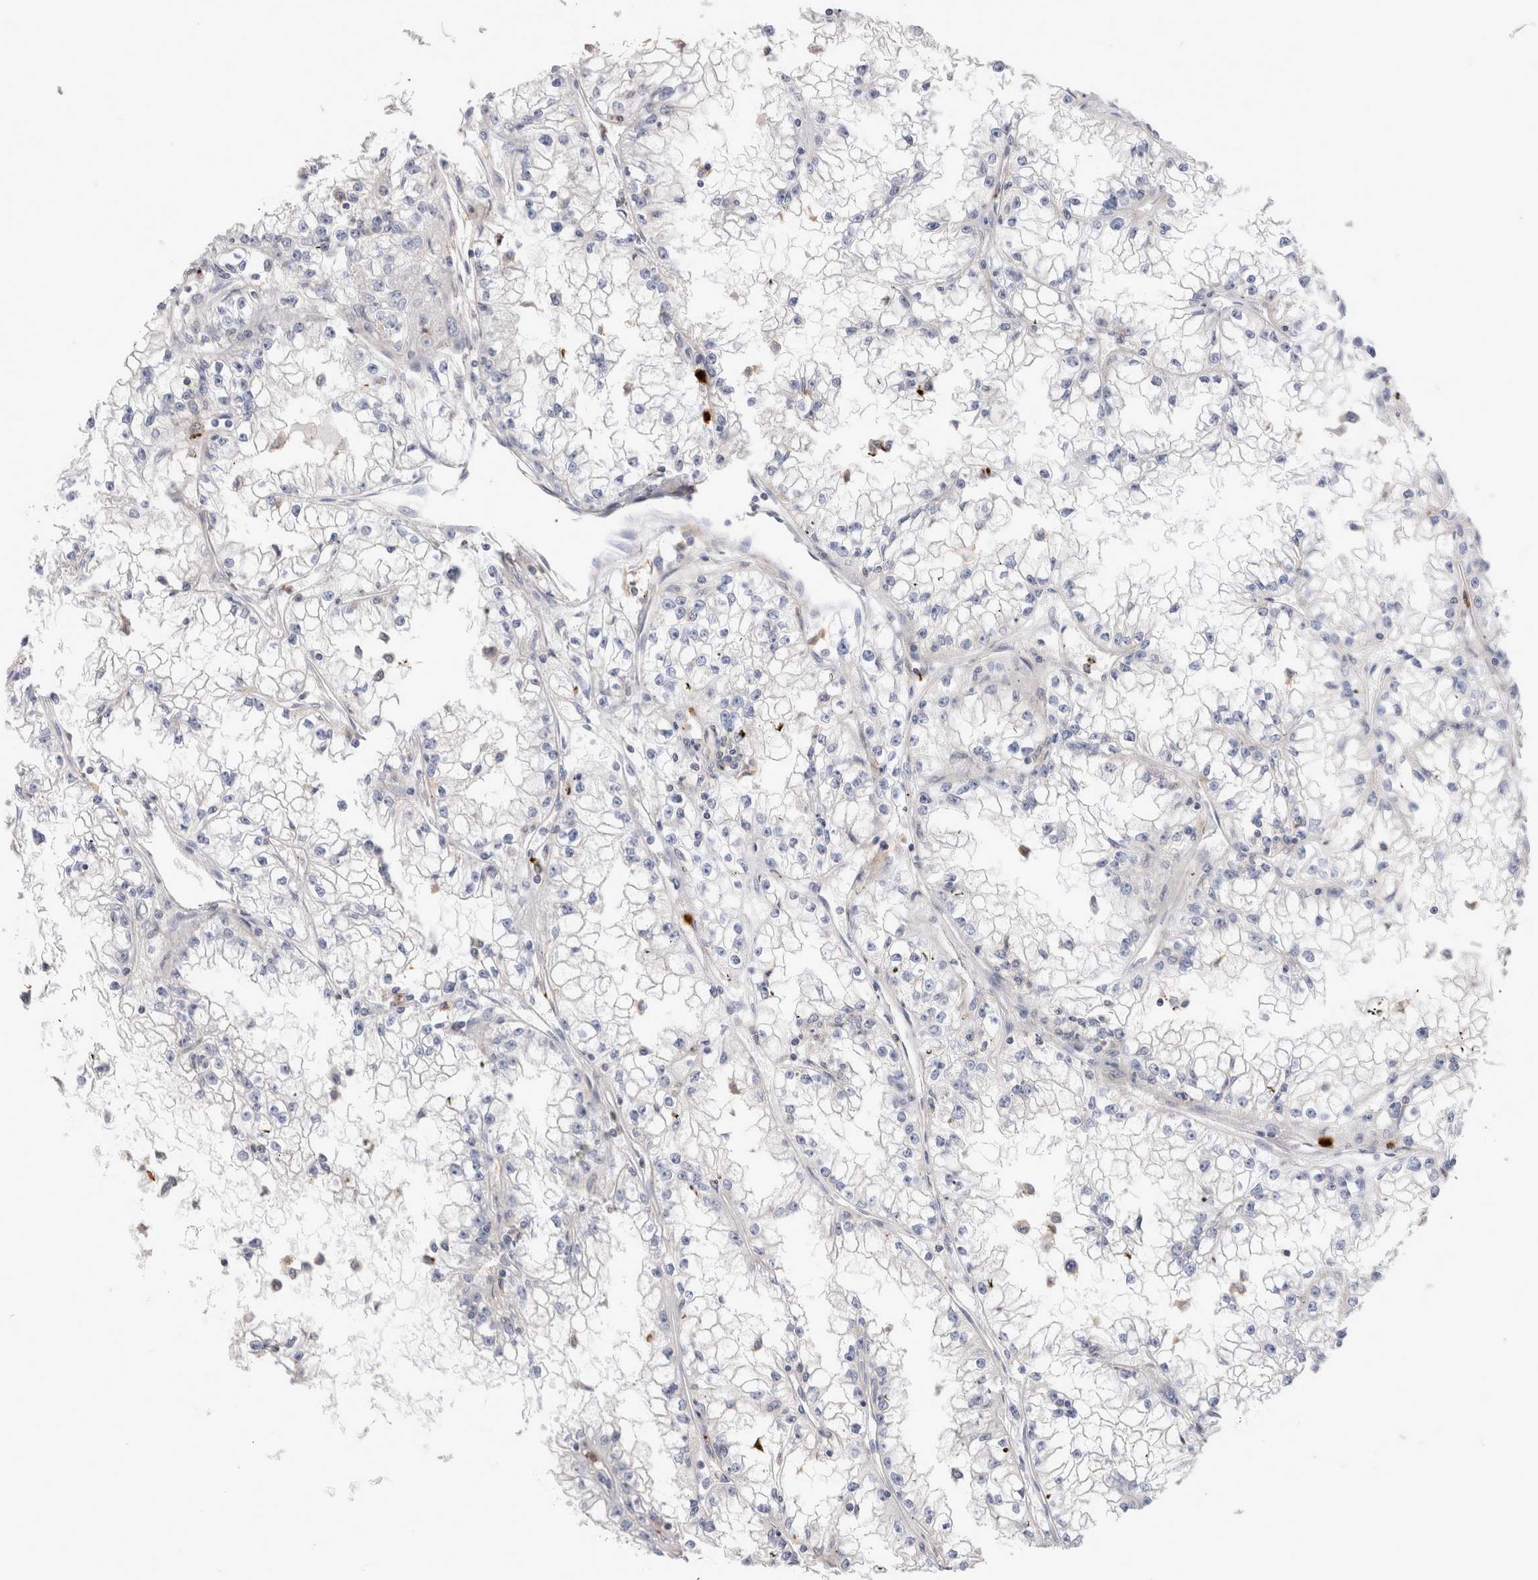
{"staining": {"intensity": "negative", "quantity": "none", "location": "none"}, "tissue": "renal cancer", "cell_type": "Tumor cells", "image_type": "cancer", "snomed": [{"axis": "morphology", "description": "Adenocarcinoma, NOS"}, {"axis": "topography", "description": "Kidney"}], "caption": "Tumor cells show no significant expression in adenocarcinoma (renal).", "gene": "NXT2", "patient": {"sex": "male", "age": 56}}